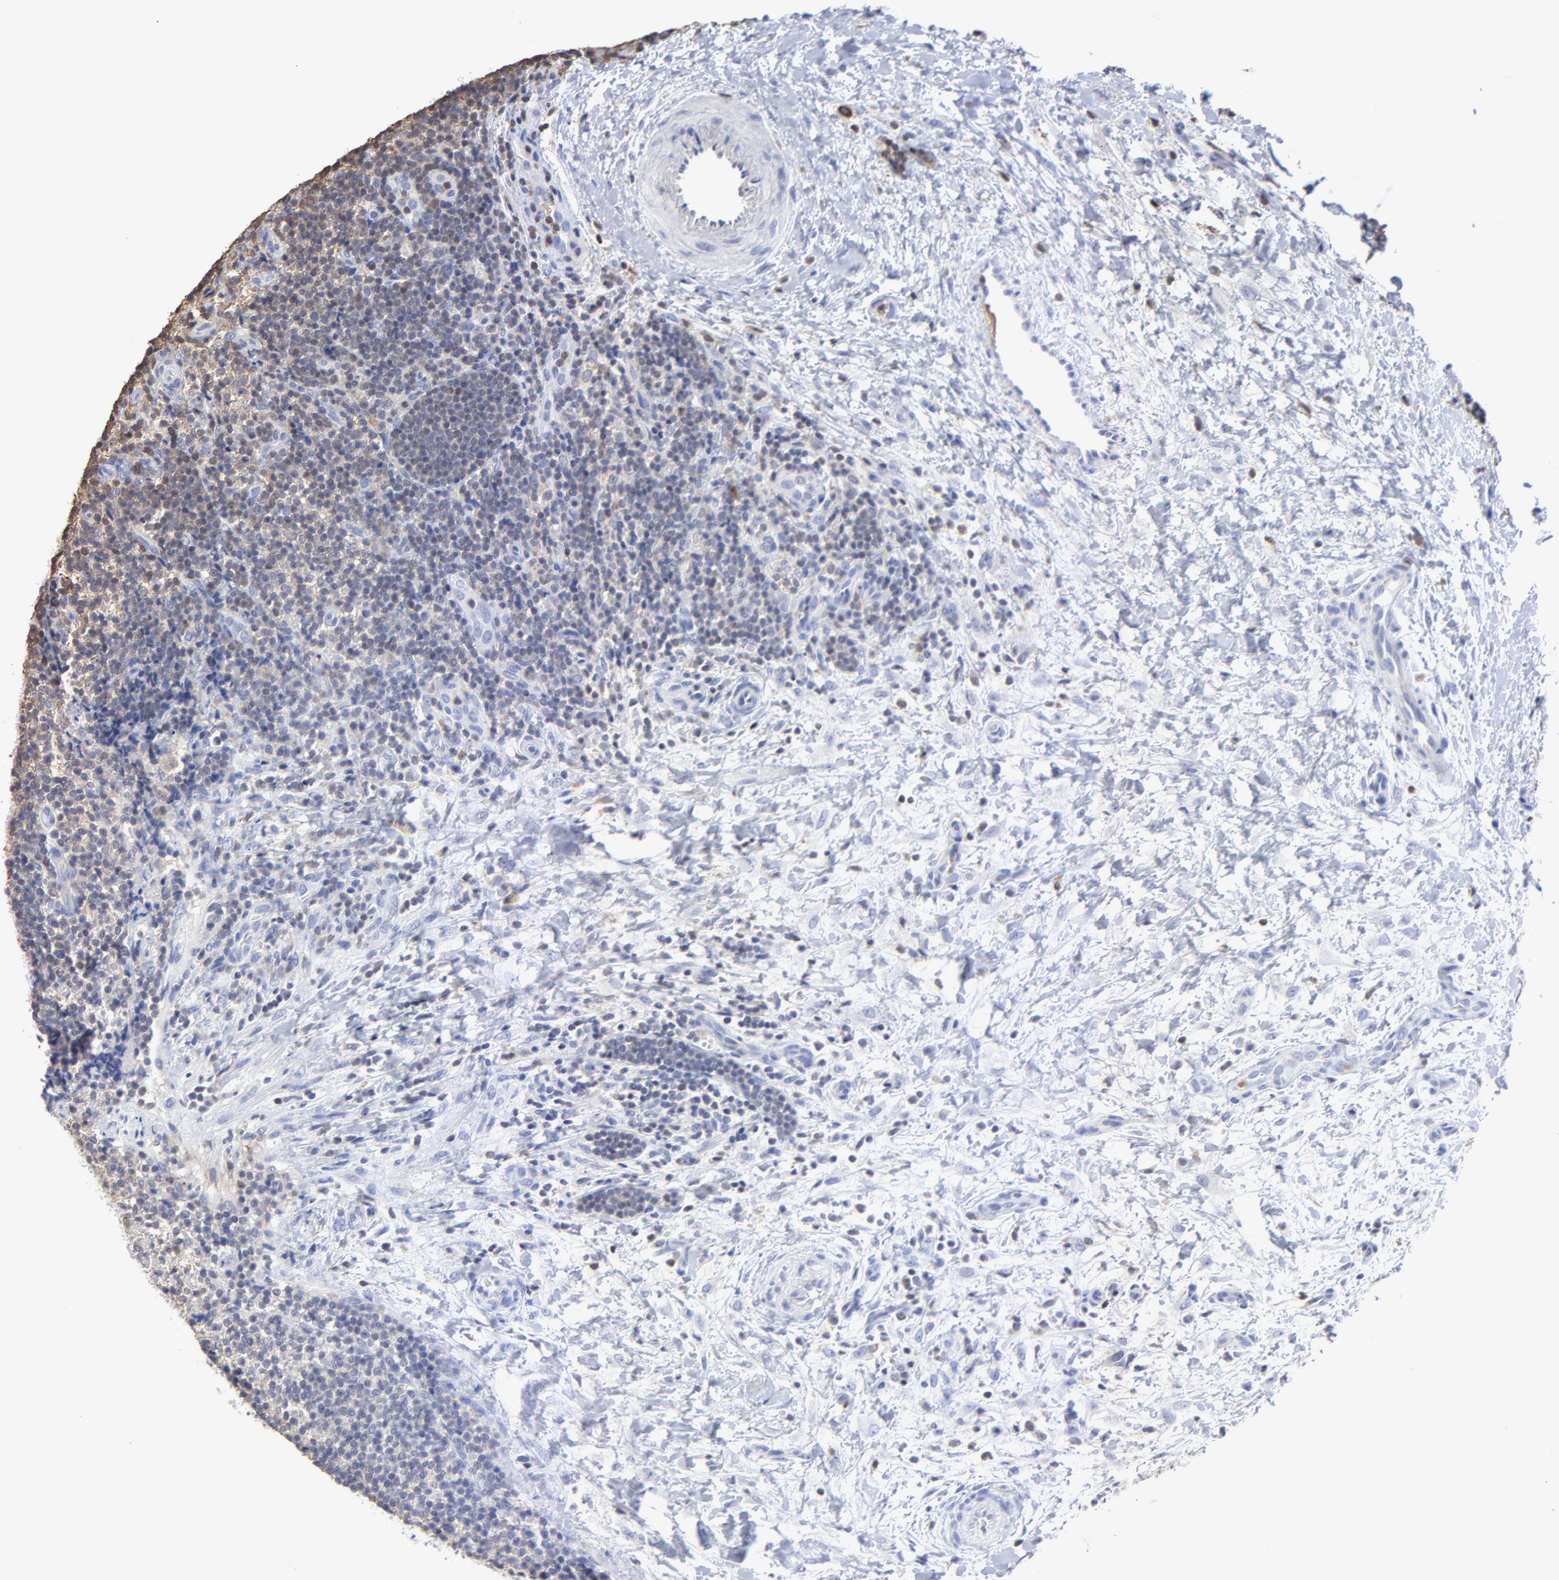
{"staining": {"intensity": "strong", "quantity": "<25%", "location": "cytoplasmic/membranous"}, "tissue": "lymphoma", "cell_type": "Tumor cells", "image_type": "cancer", "snomed": [{"axis": "morphology", "description": "Malignant lymphoma, non-Hodgkin's type, Low grade"}, {"axis": "topography", "description": "Lymph node"}], "caption": "Malignant lymphoma, non-Hodgkin's type (low-grade) was stained to show a protein in brown. There is medium levels of strong cytoplasmic/membranous staining in approximately <25% of tumor cells.", "gene": "TBXT", "patient": {"sex": "female", "age": 76}}